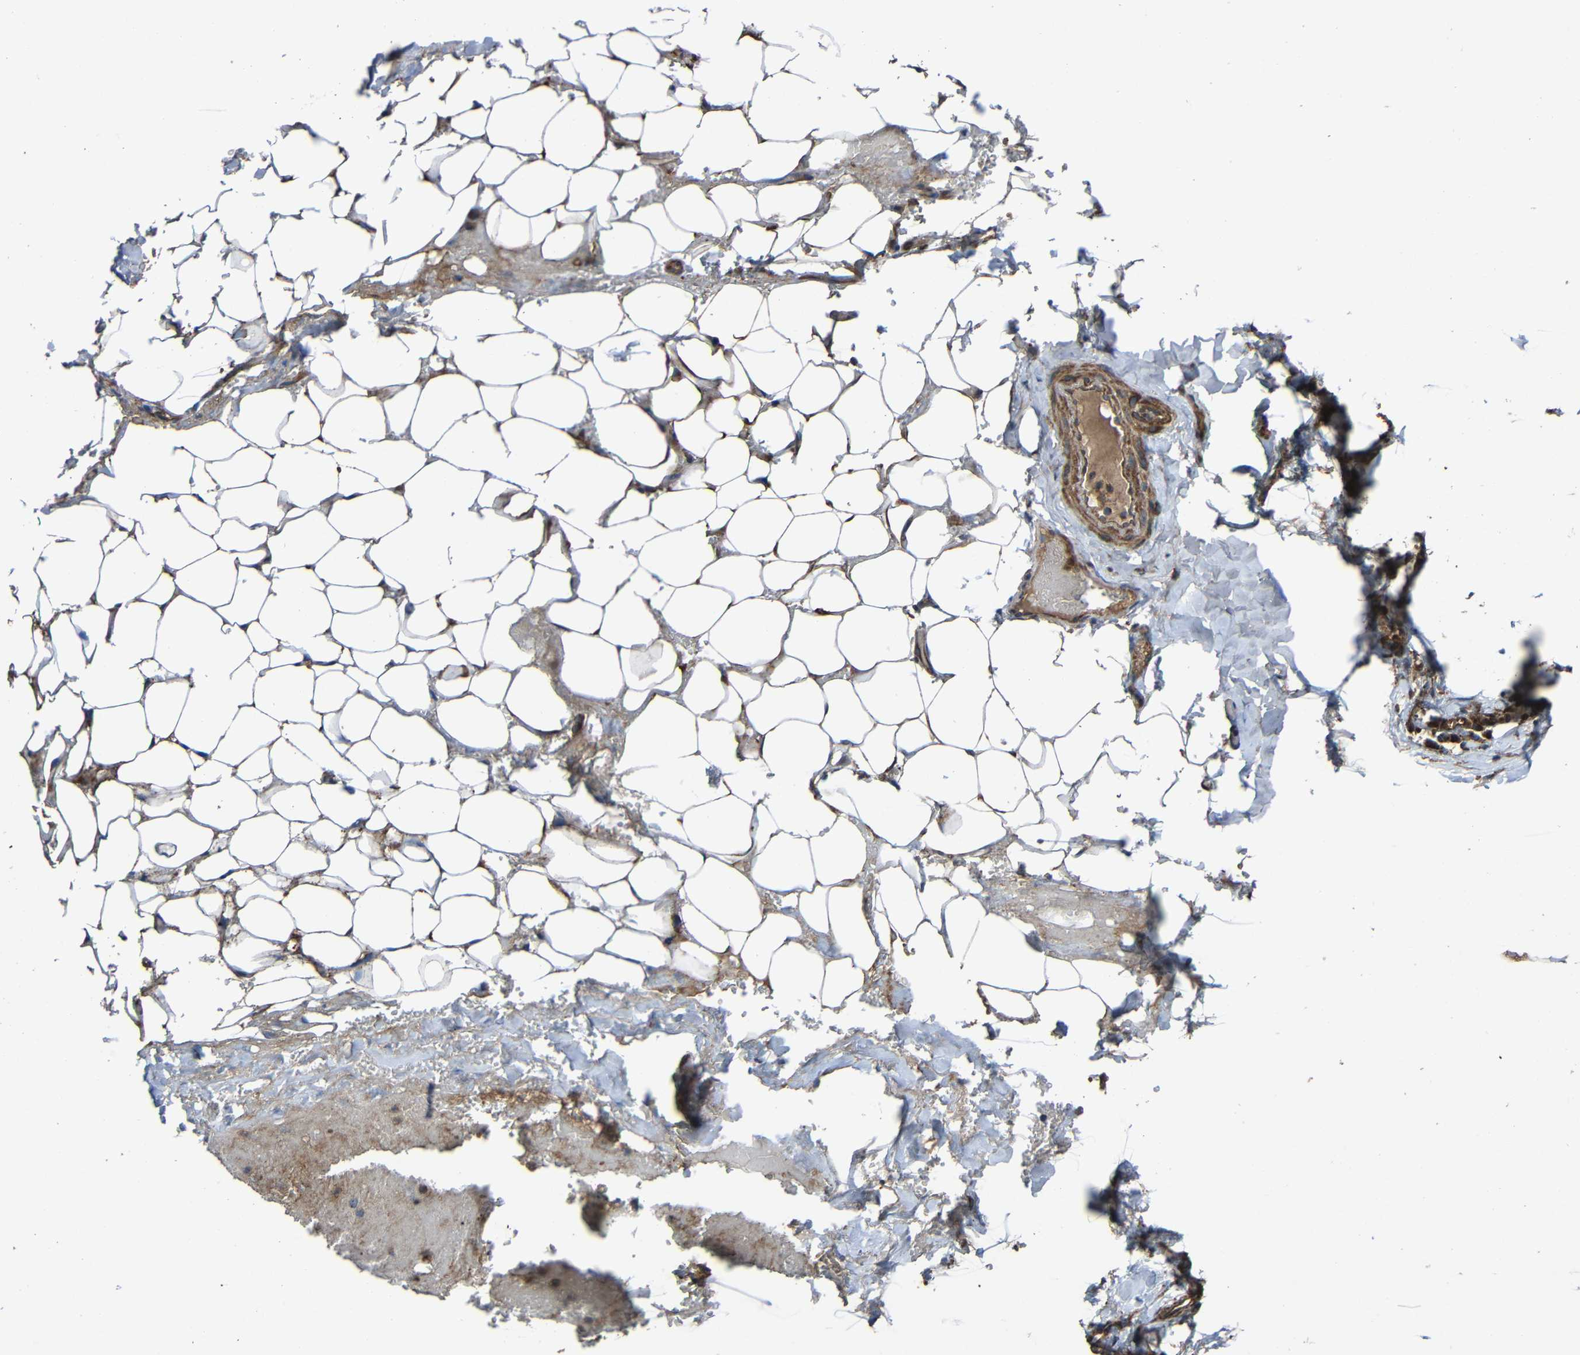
{"staining": {"intensity": "weak", "quantity": ">75%", "location": "cytoplasmic/membranous"}, "tissue": "adipose tissue", "cell_type": "Adipocytes", "image_type": "normal", "snomed": [{"axis": "morphology", "description": "Normal tissue, NOS"}, {"axis": "topography", "description": "Peripheral nerve tissue"}], "caption": "Adipocytes display weak cytoplasmic/membranous staining in approximately >75% of cells in unremarkable adipose tissue. Using DAB (brown) and hematoxylin (blue) stains, captured at high magnification using brightfield microscopy.", "gene": "C1GALT1", "patient": {"sex": "male", "age": 70}}